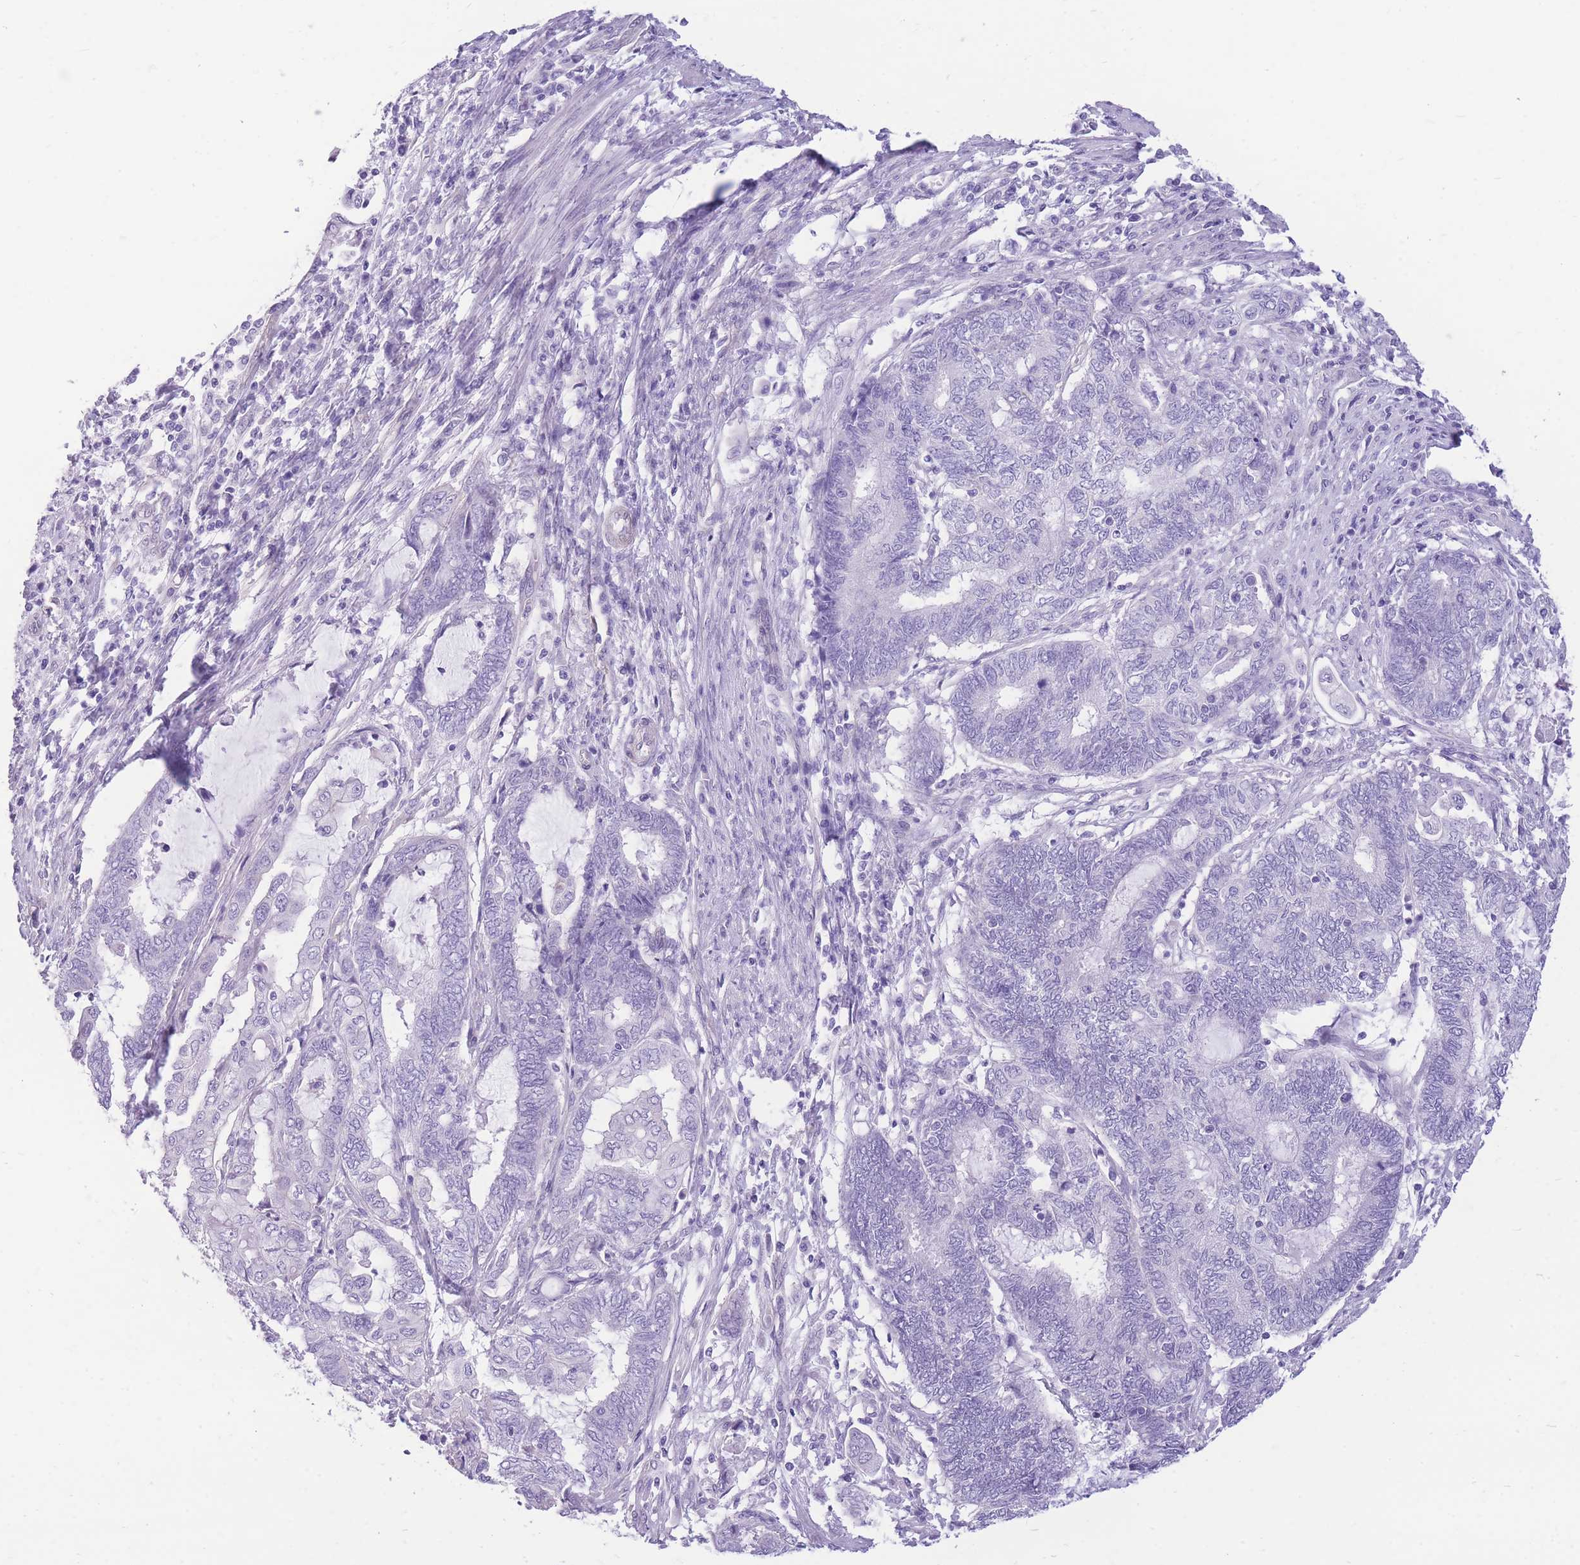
{"staining": {"intensity": "negative", "quantity": "none", "location": "none"}, "tissue": "endometrial cancer", "cell_type": "Tumor cells", "image_type": "cancer", "snomed": [{"axis": "morphology", "description": "Adenocarcinoma, NOS"}, {"axis": "topography", "description": "Uterus"}, {"axis": "topography", "description": "Endometrium"}], "caption": "Human adenocarcinoma (endometrial) stained for a protein using immunohistochemistry displays no expression in tumor cells.", "gene": "ZNF311", "patient": {"sex": "female", "age": 70}}